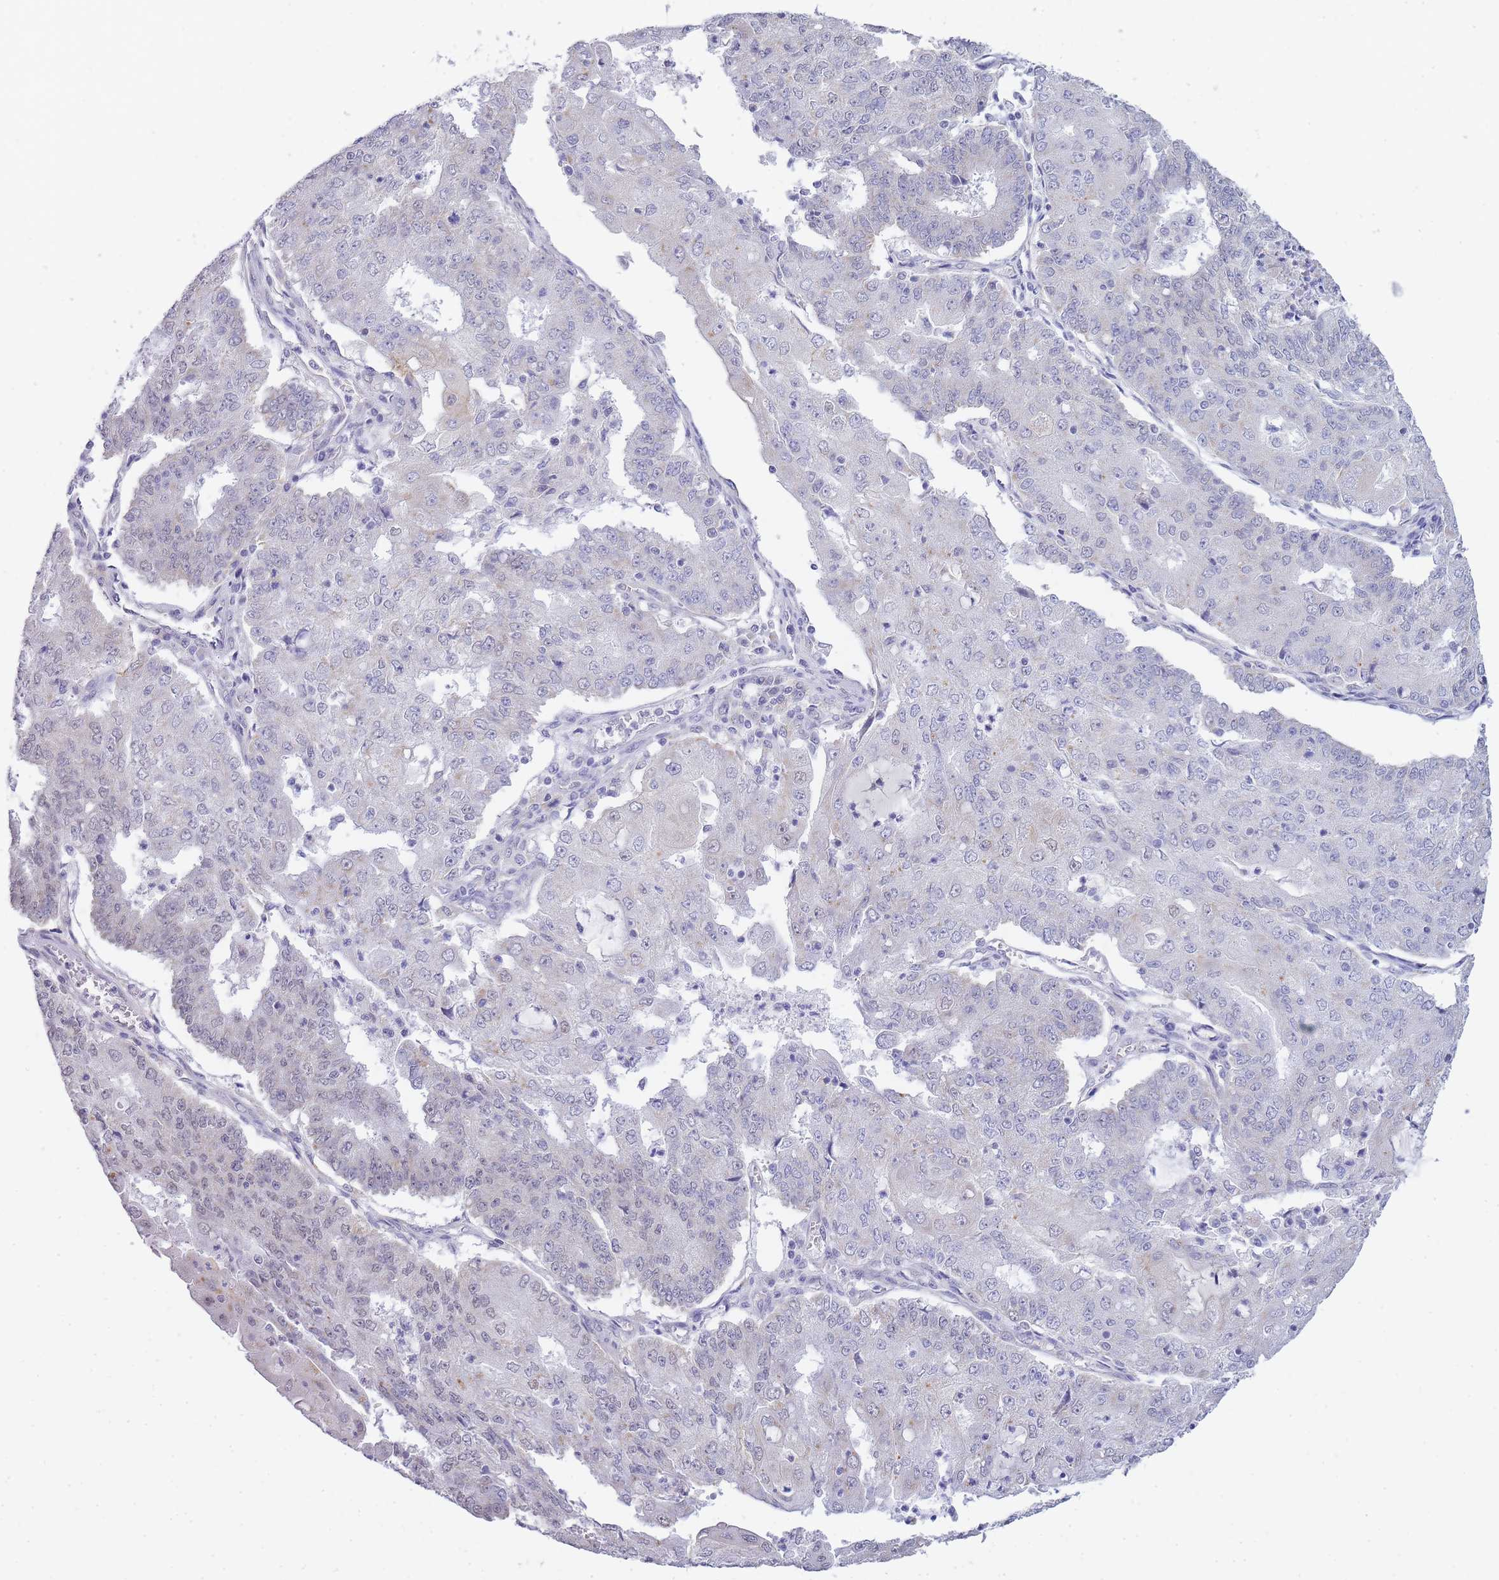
{"staining": {"intensity": "weak", "quantity": "<25%", "location": "nuclear"}, "tissue": "endometrial cancer", "cell_type": "Tumor cells", "image_type": "cancer", "snomed": [{"axis": "morphology", "description": "Adenocarcinoma, NOS"}, {"axis": "topography", "description": "Endometrium"}], "caption": "Endometrial cancer (adenocarcinoma) was stained to show a protein in brown. There is no significant expression in tumor cells.", "gene": "FRAT2", "patient": {"sex": "female", "age": 56}}